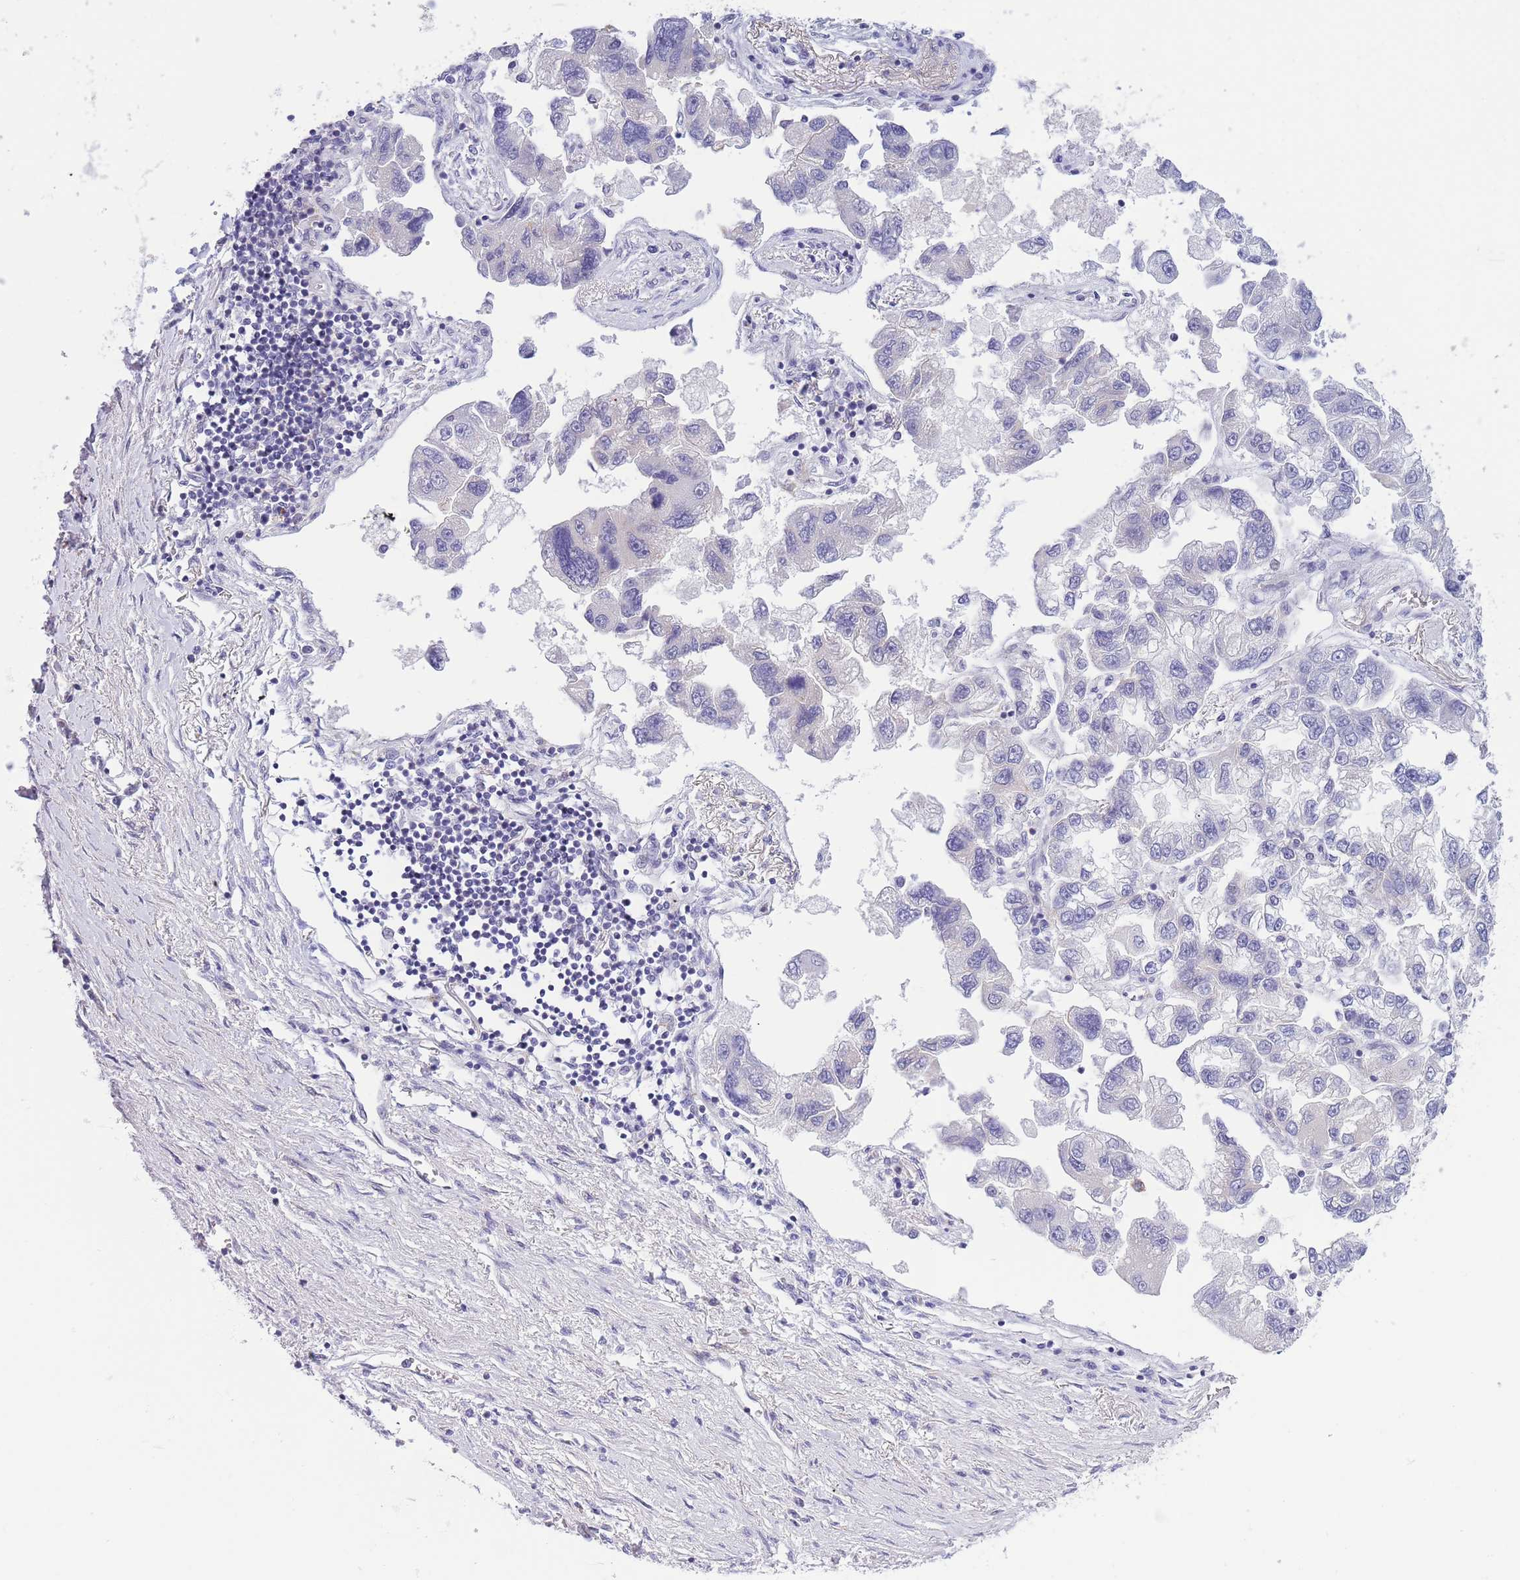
{"staining": {"intensity": "negative", "quantity": "none", "location": "none"}, "tissue": "lung cancer", "cell_type": "Tumor cells", "image_type": "cancer", "snomed": [{"axis": "morphology", "description": "Adenocarcinoma, NOS"}, {"axis": "topography", "description": "Lung"}], "caption": "There is no significant expression in tumor cells of adenocarcinoma (lung). The staining was performed using DAB to visualize the protein expression in brown, while the nuclei were stained in blue with hematoxylin (Magnification: 20x).", "gene": "C9orf152", "patient": {"sex": "female", "age": 54}}